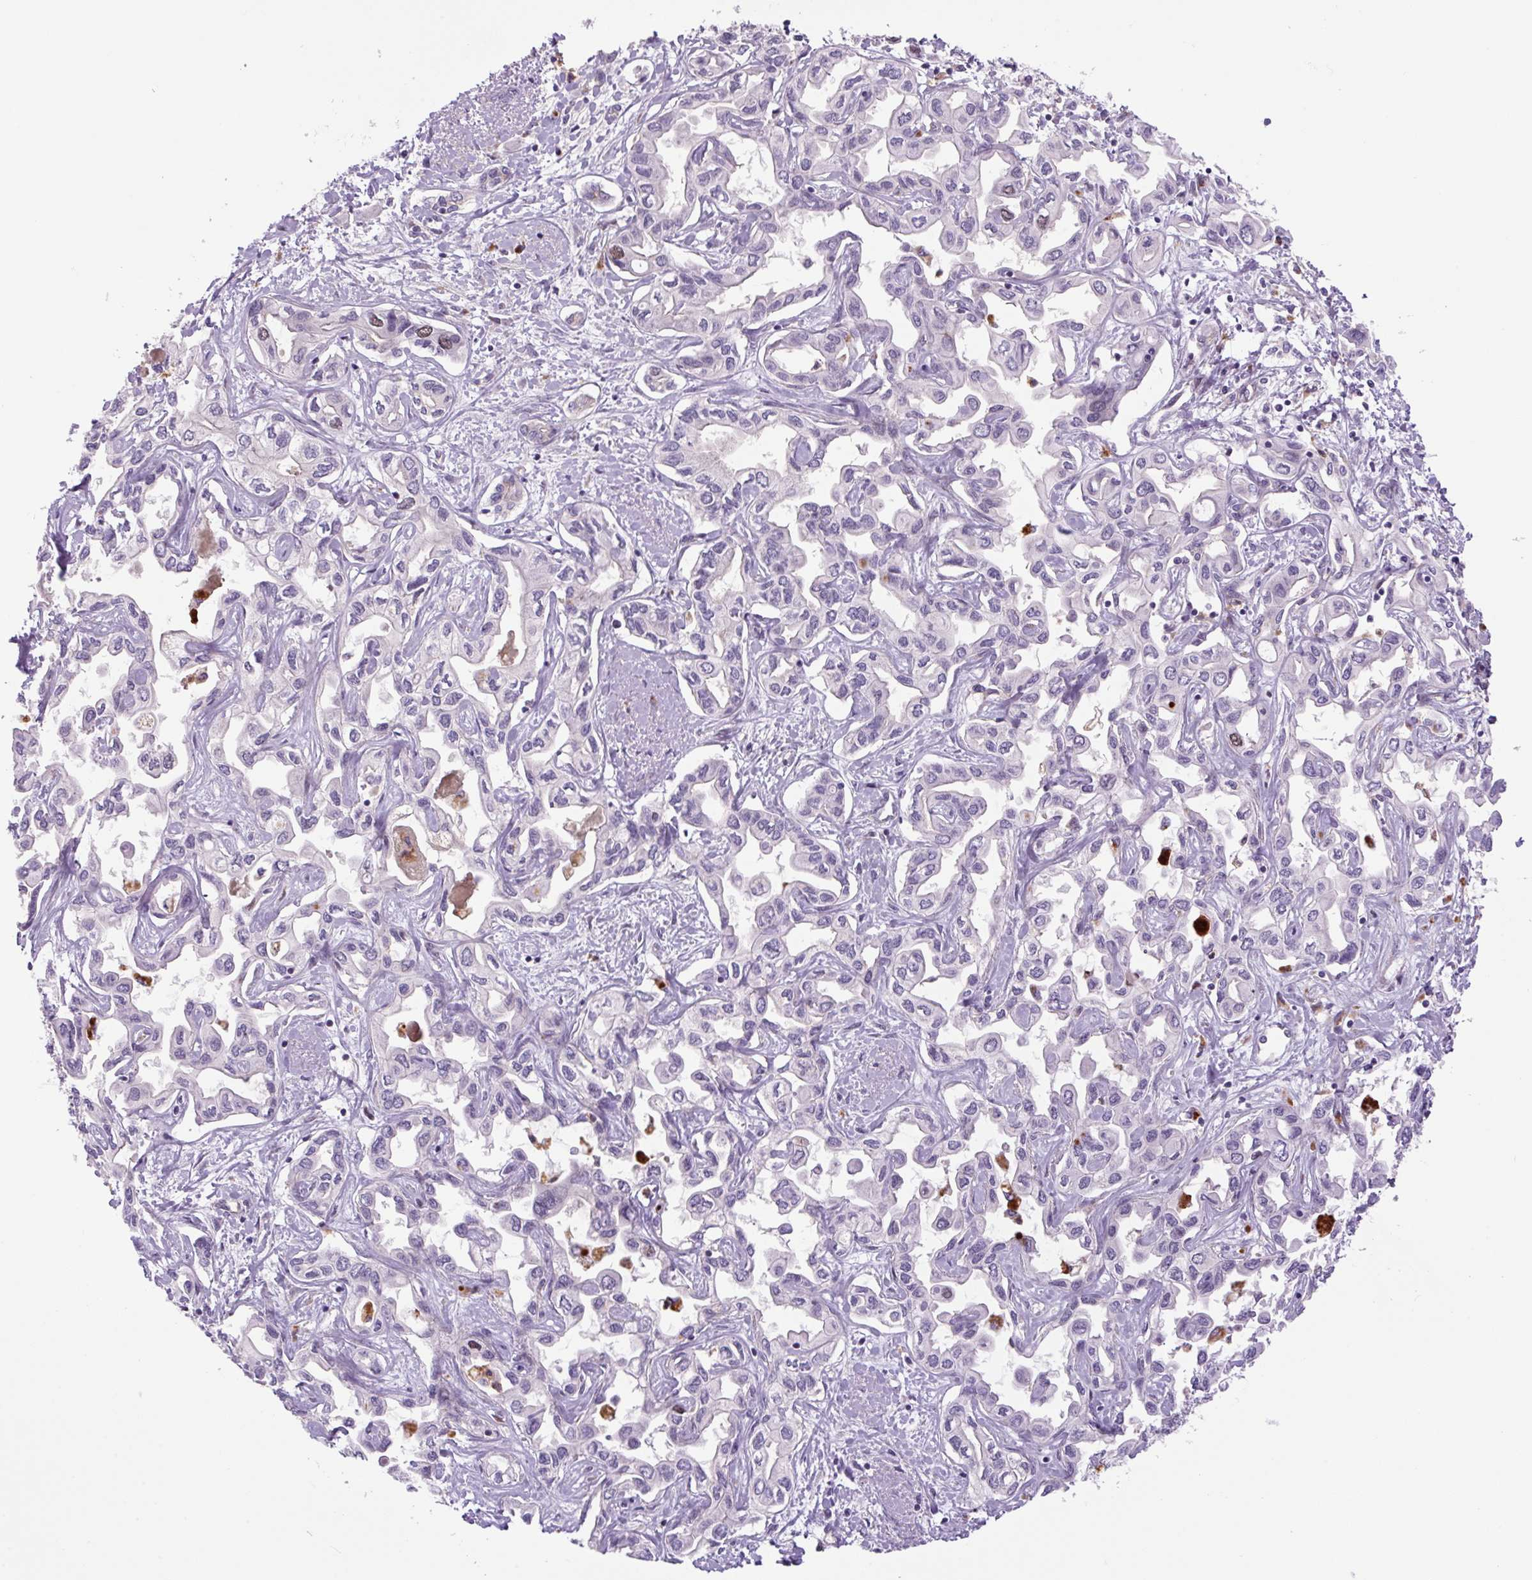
{"staining": {"intensity": "moderate", "quantity": "<25%", "location": "nuclear"}, "tissue": "liver cancer", "cell_type": "Tumor cells", "image_type": "cancer", "snomed": [{"axis": "morphology", "description": "Cholangiocarcinoma"}, {"axis": "topography", "description": "Liver"}], "caption": "Immunohistochemistry photomicrograph of human cholangiocarcinoma (liver) stained for a protein (brown), which demonstrates low levels of moderate nuclear staining in about <25% of tumor cells.", "gene": "KIFC1", "patient": {"sex": "female", "age": 64}}